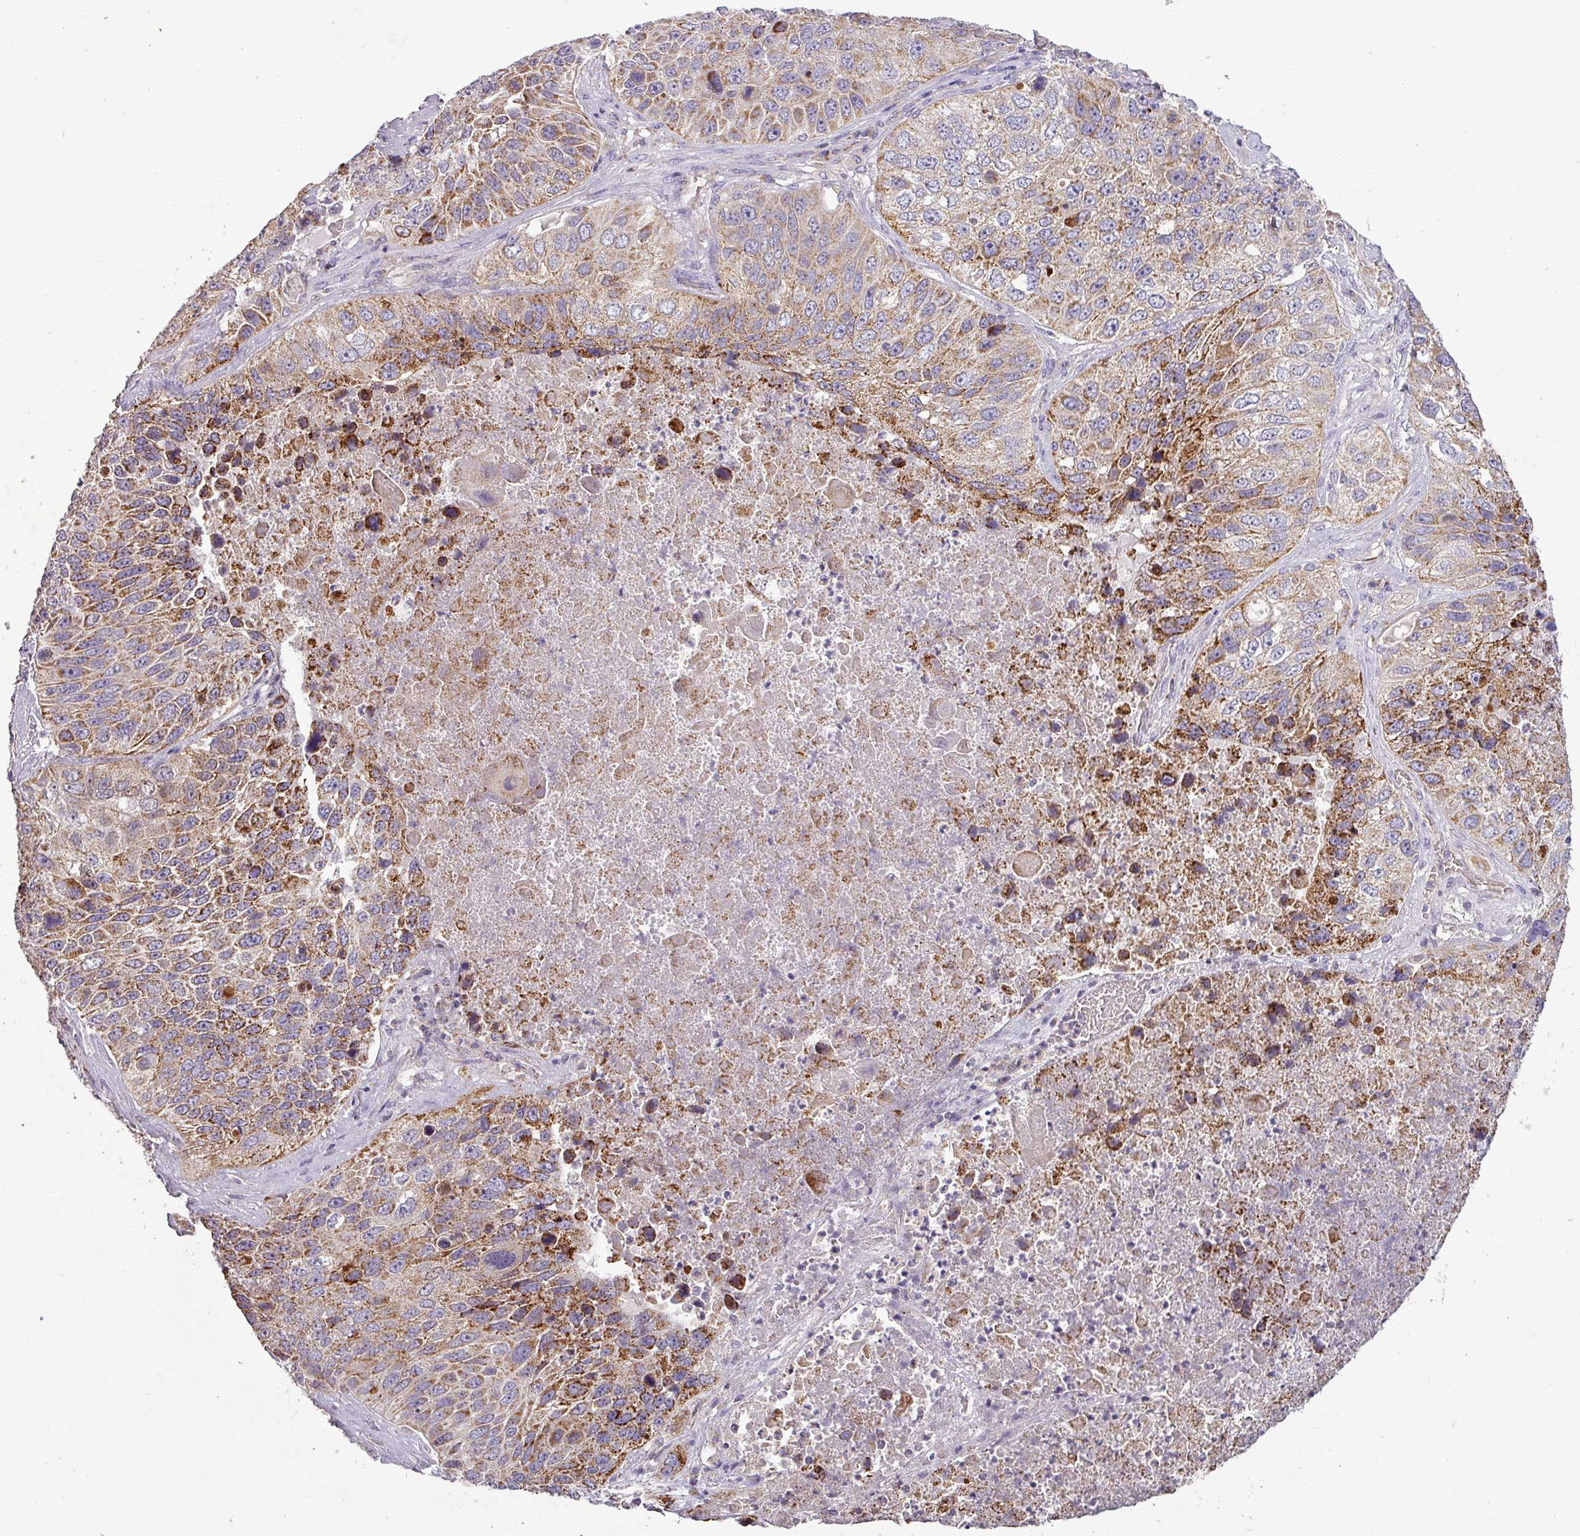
{"staining": {"intensity": "moderate", "quantity": ">75%", "location": "cytoplasmic/membranous"}, "tissue": "lung cancer", "cell_type": "Tumor cells", "image_type": "cancer", "snomed": [{"axis": "morphology", "description": "Squamous cell carcinoma, NOS"}, {"axis": "topography", "description": "Lung"}], "caption": "Immunohistochemistry (IHC) (DAB (3,3'-diaminobenzidine)) staining of human lung cancer displays moderate cytoplasmic/membranous protein staining in approximately >75% of tumor cells. (Brightfield microscopy of DAB IHC at high magnification).", "gene": "PNMA6A", "patient": {"sex": "male", "age": 61}}